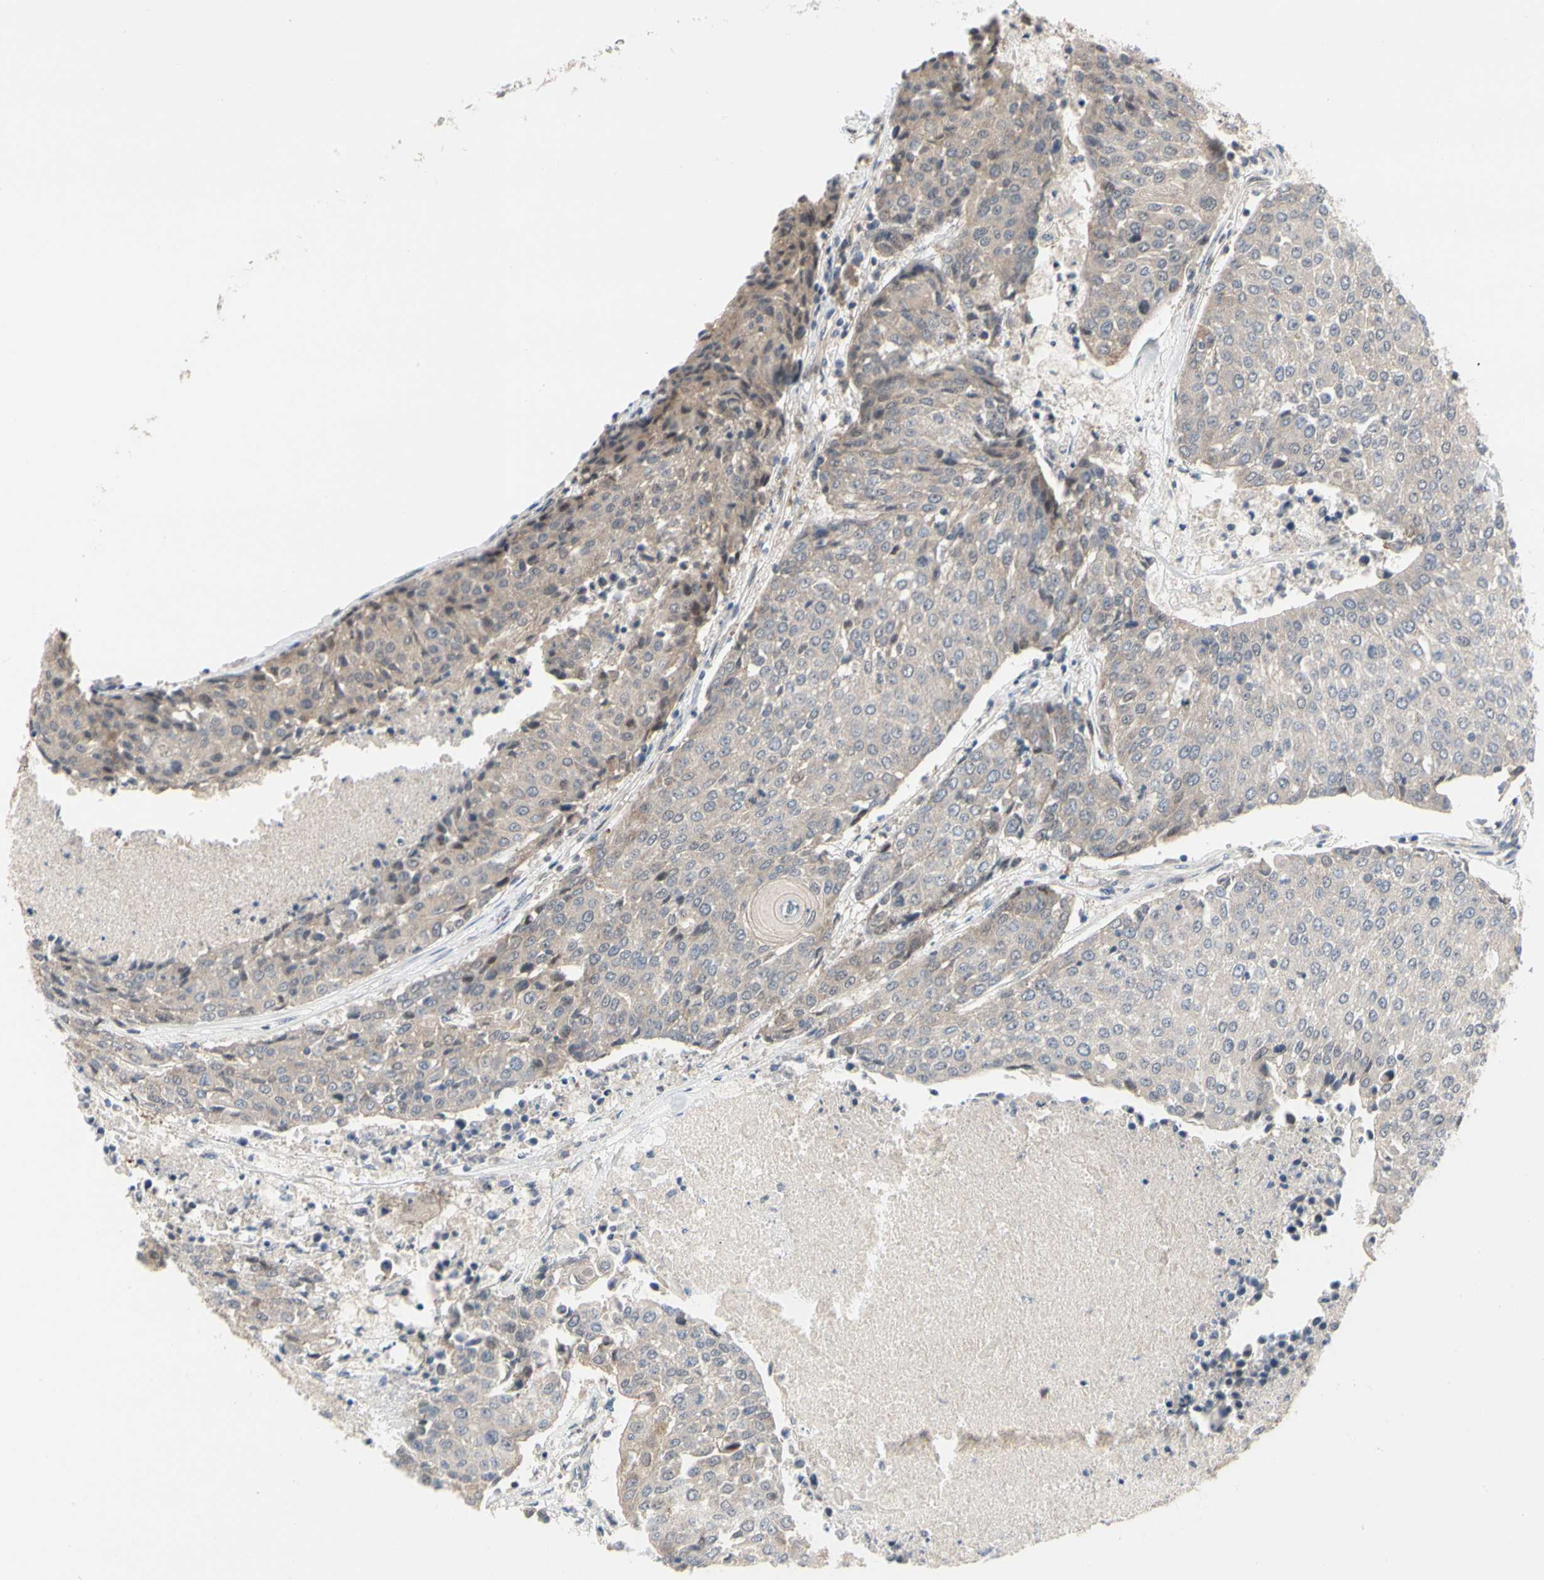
{"staining": {"intensity": "weak", "quantity": ">75%", "location": "cytoplasmic/membranous"}, "tissue": "urothelial cancer", "cell_type": "Tumor cells", "image_type": "cancer", "snomed": [{"axis": "morphology", "description": "Urothelial carcinoma, High grade"}, {"axis": "topography", "description": "Urinary bladder"}], "caption": "Weak cytoplasmic/membranous expression for a protein is appreciated in approximately >75% of tumor cells of urothelial cancer using immunohistochemistry.", "gene": "CDK5", "patient": {"sex": "female", "age": 85}}